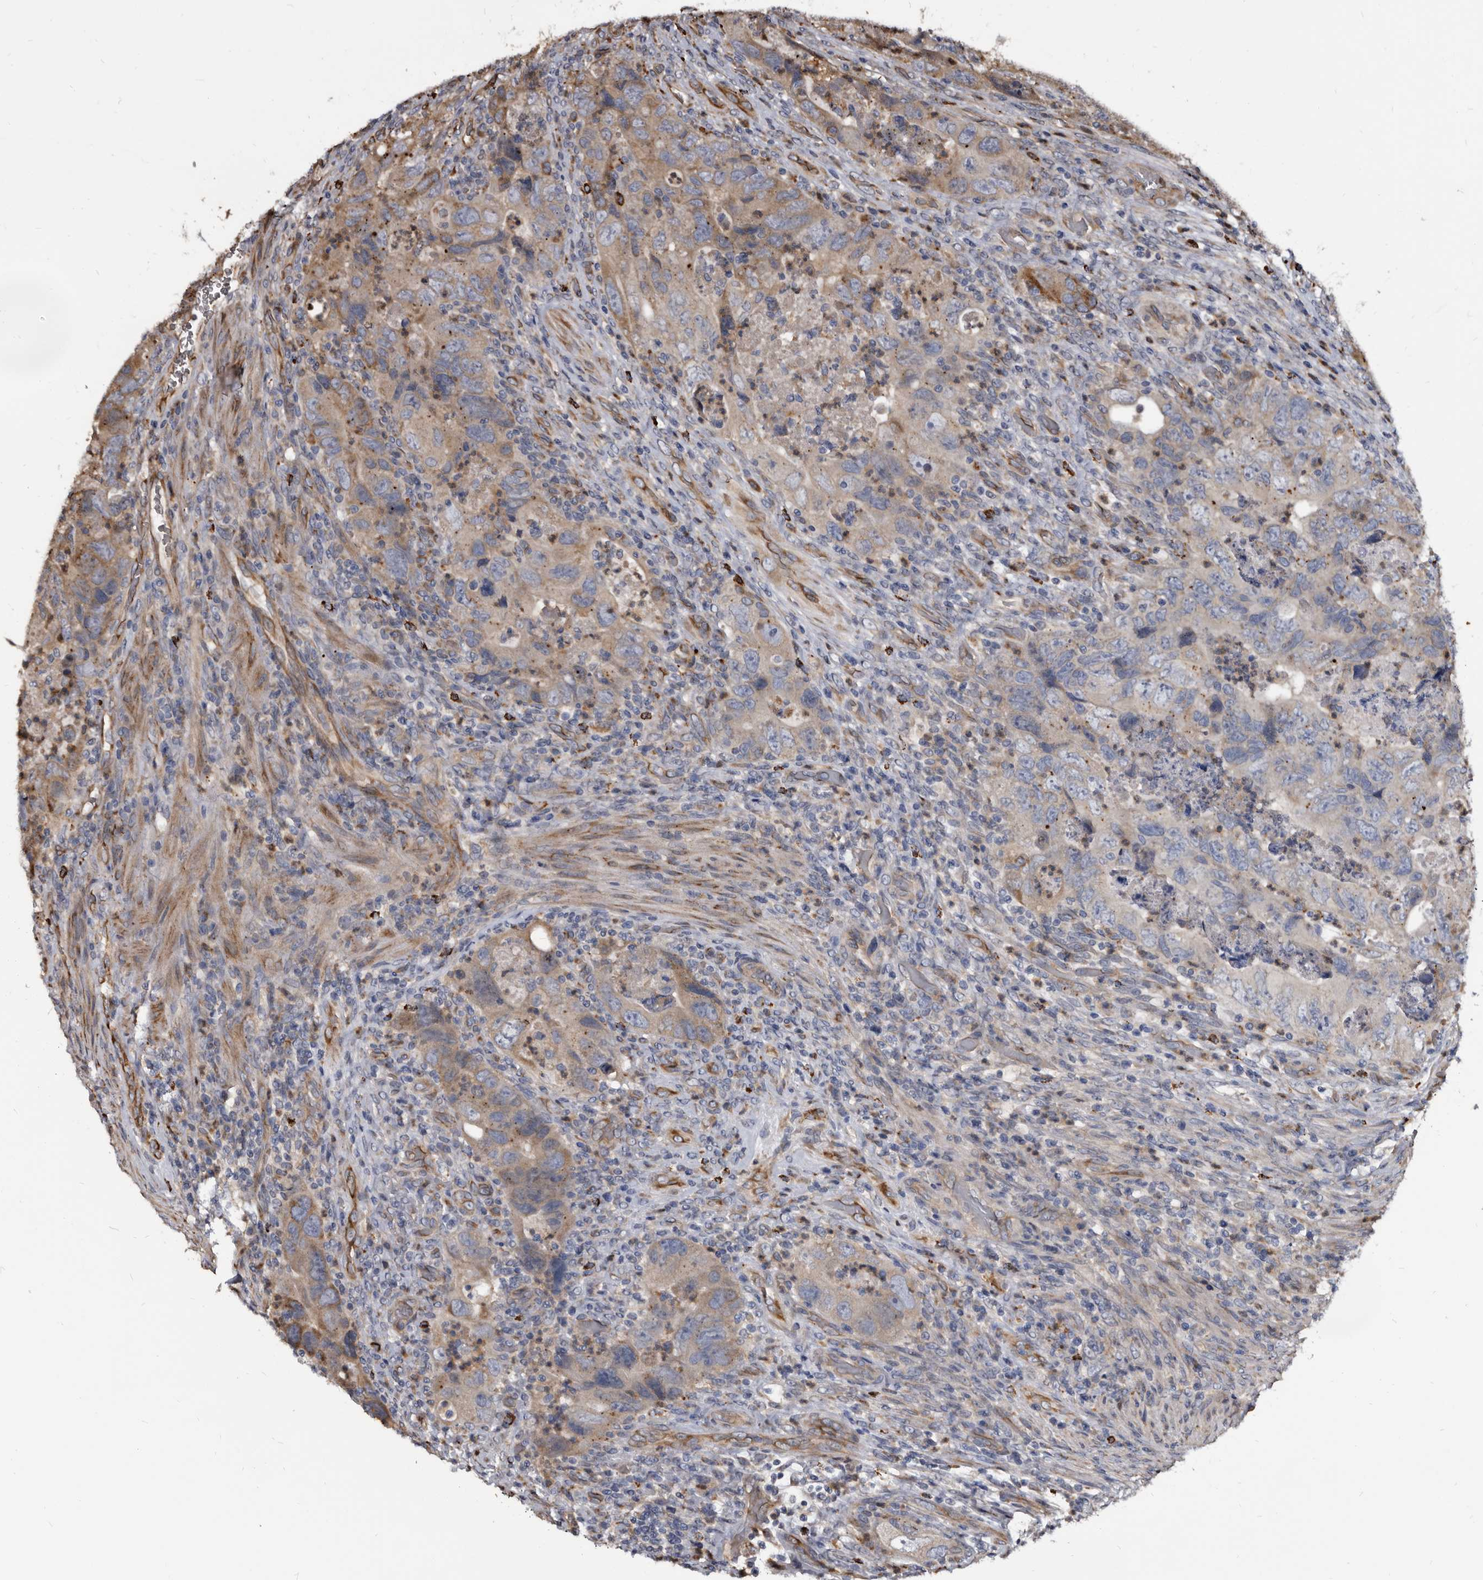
{"staining": {"intensity": "moderate", "quantity": "<25%", "location": "cytoplasmic/membranous"}, "tissue": "colorectal cancer", "cell_type": "Tumor cells", "image_type": "cancer", "snomed": [{"axis": "morphology", "description": "Adenocarcinoma, NOS"}, {"axis": "topography", "description": "Rectum"}], "caption": "Protein analysis of colorectal cancer (adenocarcinoma) tissue reveals moderate cytoplasmic/membranous expression in approximately <25% of tumor cells.", "gene": "CTSA", "patient": {"sex": "male", "age": 63}}